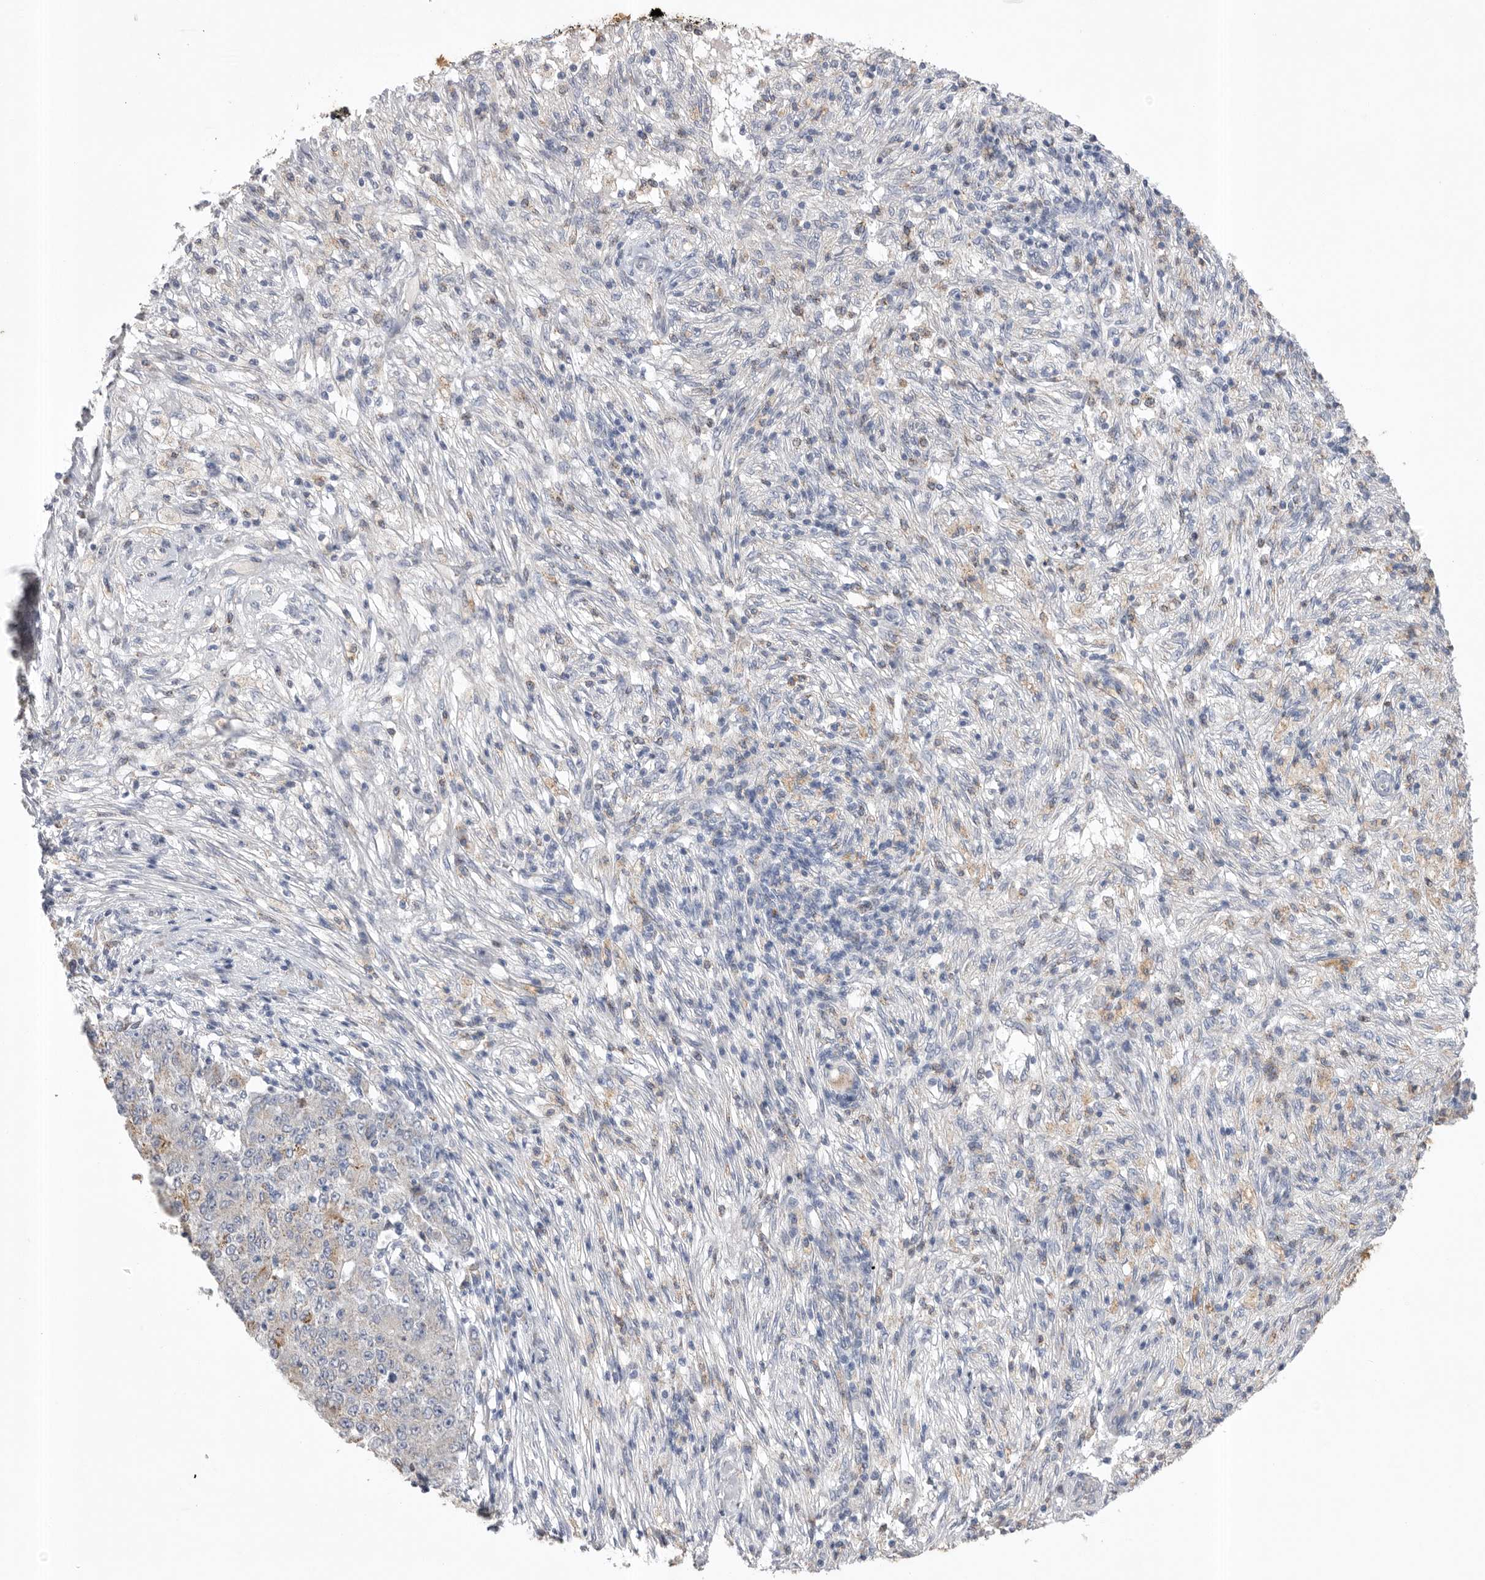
{"staining": {"intensity": "negative", "quantity": "none", "location": "none"}, "tissue": "ovarian cancer", "cell_type": "Tumor cells", "image_type": "cancer", "snomed": [{"axis": "morphology", "description": "Carcinoma, endometroid"}, {"axis": "topography", "description": "Ovary"}], "caption": "A micrograph of human ovarian cancer is negative for staining in tumor cells.", "gene": "CCDC126", "patient": {"sex": "female", "age": 42}}